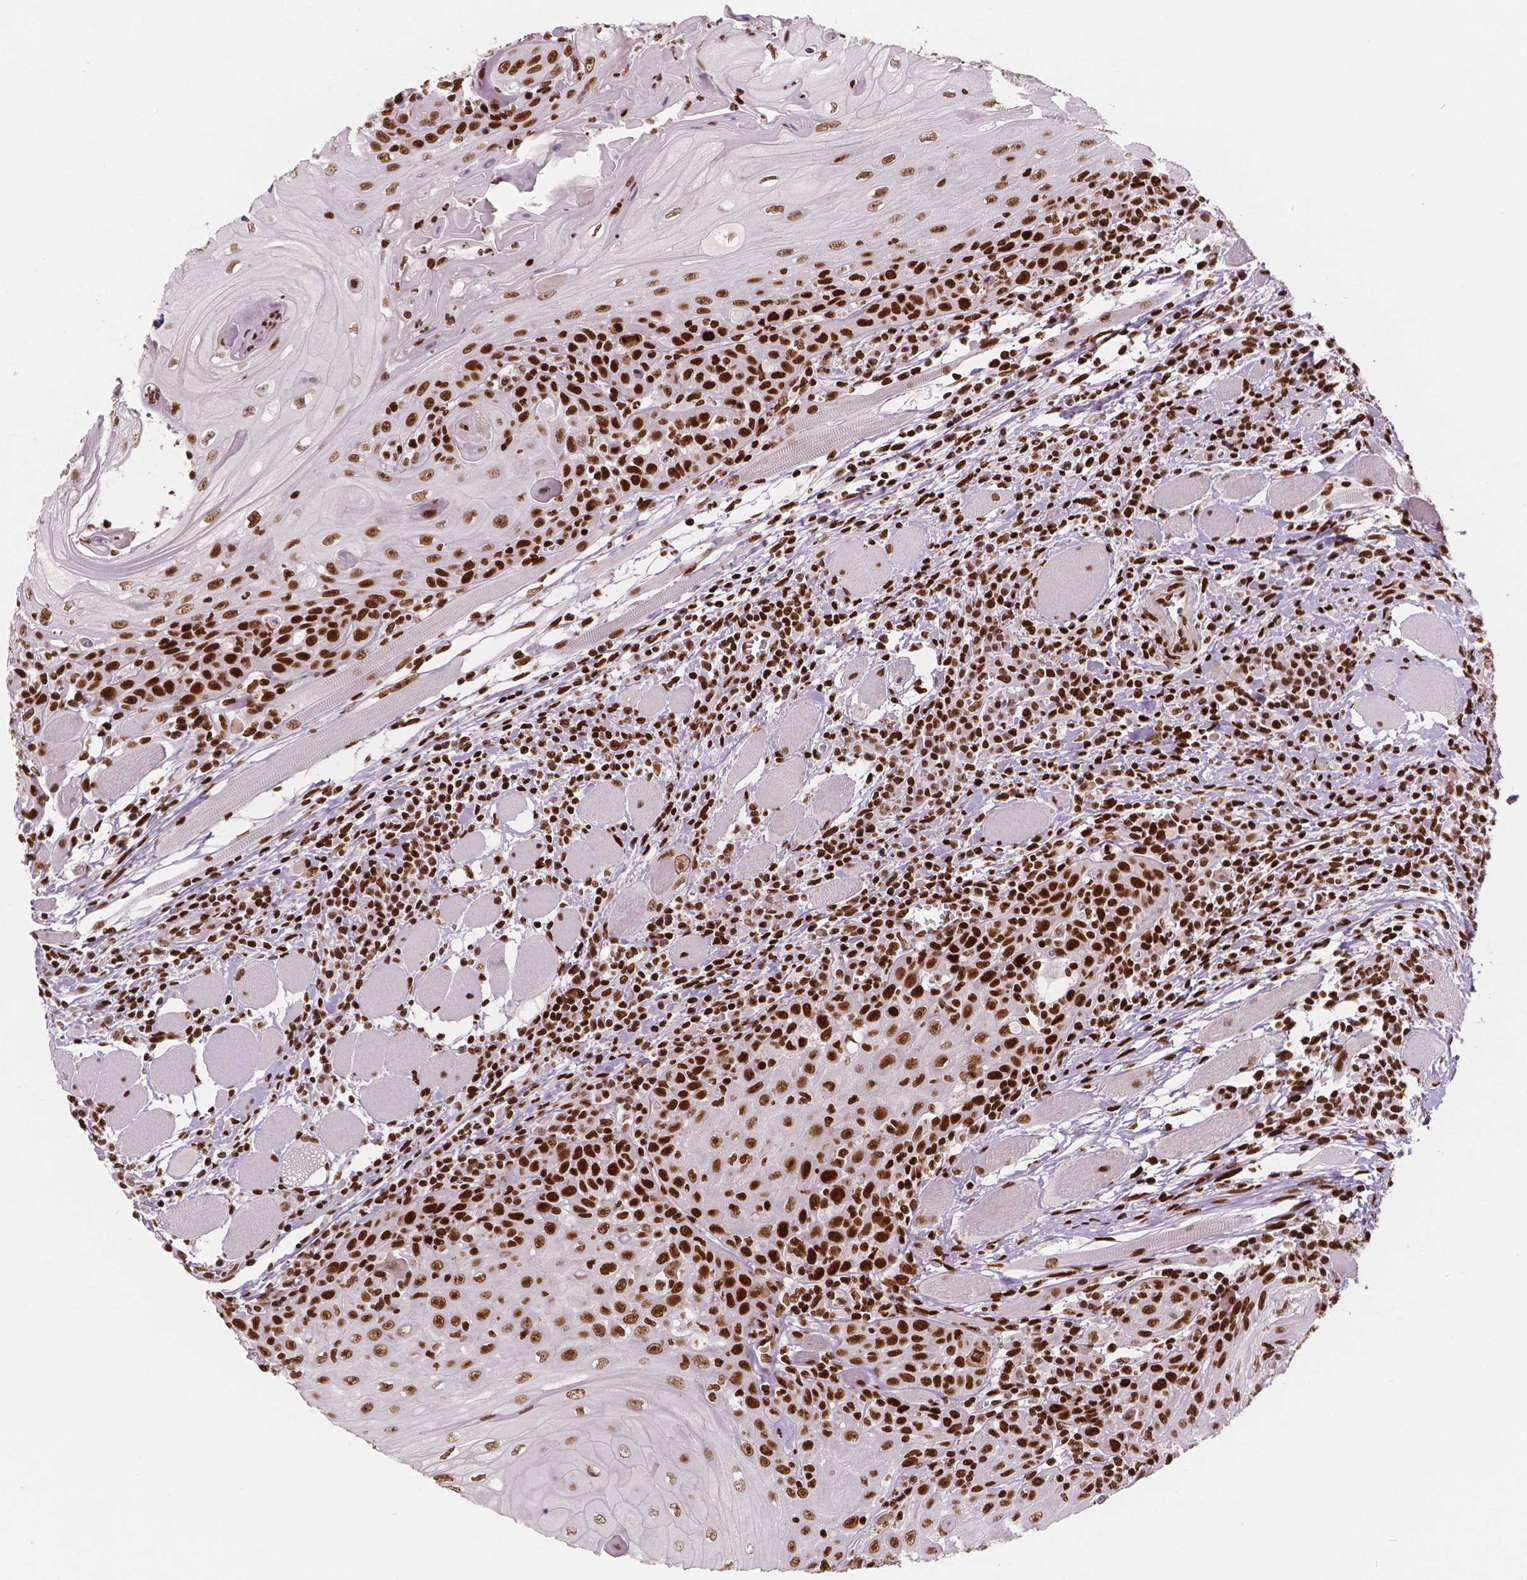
{"staining": {"intensity": "strong", "quantity": ">75%", "location": "nuclear"}, "tissue": "head and neck cancer", "cell_type": "Tumor cells", "image_type": "cancer", "snomed": [{"axis": "morphology", "description": "Squamous cell carcinoma, NOS"}, {"axis": "topography", "description": "Head-Neck"}], "caption": "An image of head and neck cancer stained for a protein reveals strong nuclear brown staining in tumor cells. Using DAB (brown) and hematoxylin (blue) stains, captured at high magnification using brightfield microscopy.", "gene": "BRD4", "patient": {"sex": "male", "age": 52}}